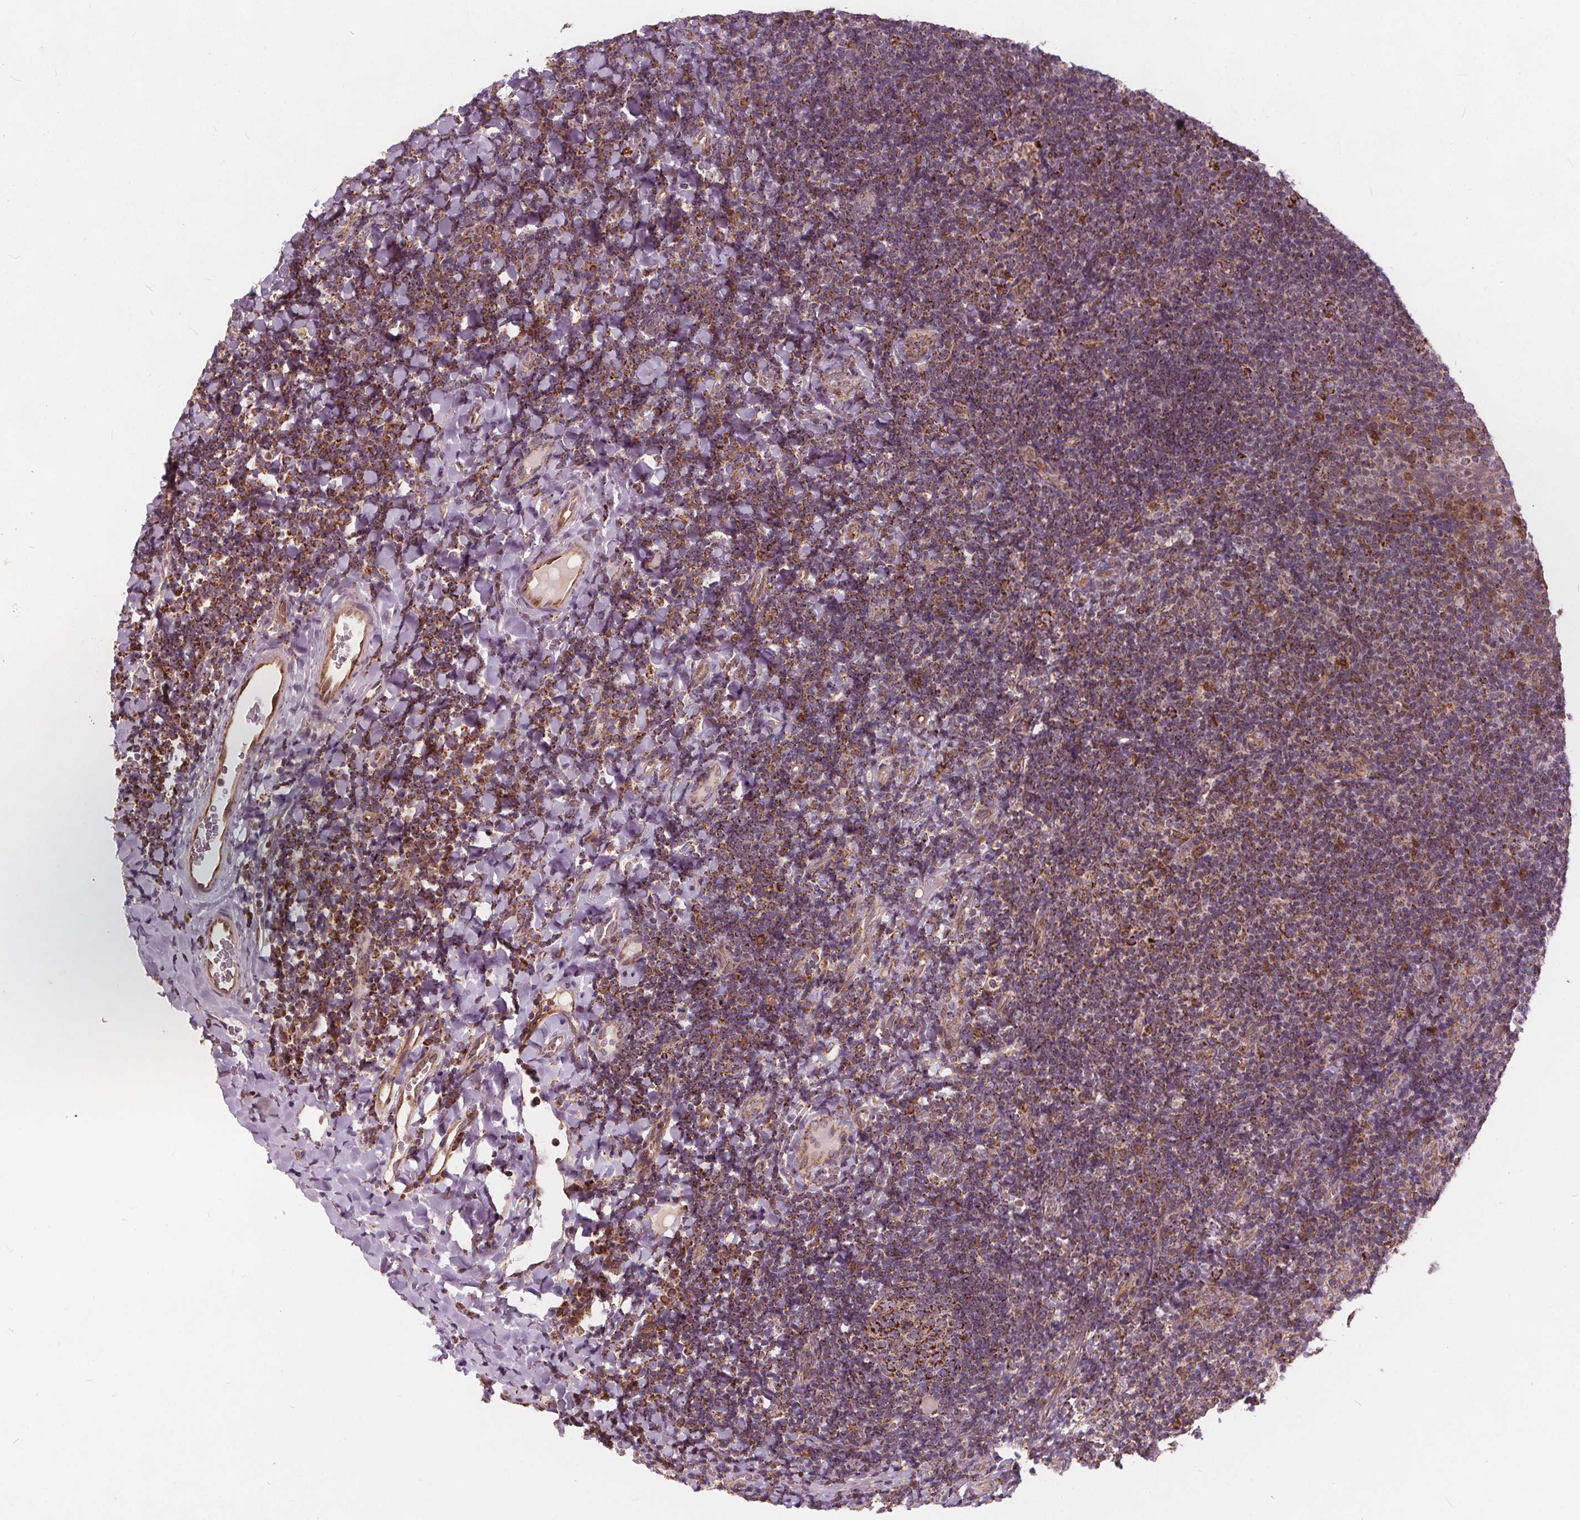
{"staining": {"intensity": "strong", "quantity": "25%-75%", "location": "cytoplasmic/membranous"}, "tissue": "tonsil", "cell_type": "Germinal center cells", "image_type": "normal", "snomed": [{"axis": "morphology", "description": "Normal tissue, NOS"}, {"axis": "topography", "description": "Tonsil"}], "caption": "The photomicrograph displays a brown stain indicating the presence of a protein in the cytoplasmic/membranous of germinal center cells in tonsil. Using DAB (brown) and hematoxylin (blue) stains, captured at high magnification using brightfield microscopy.", "gene": "PLSCR3", "patient": {"sex": "male", "age": 17}}